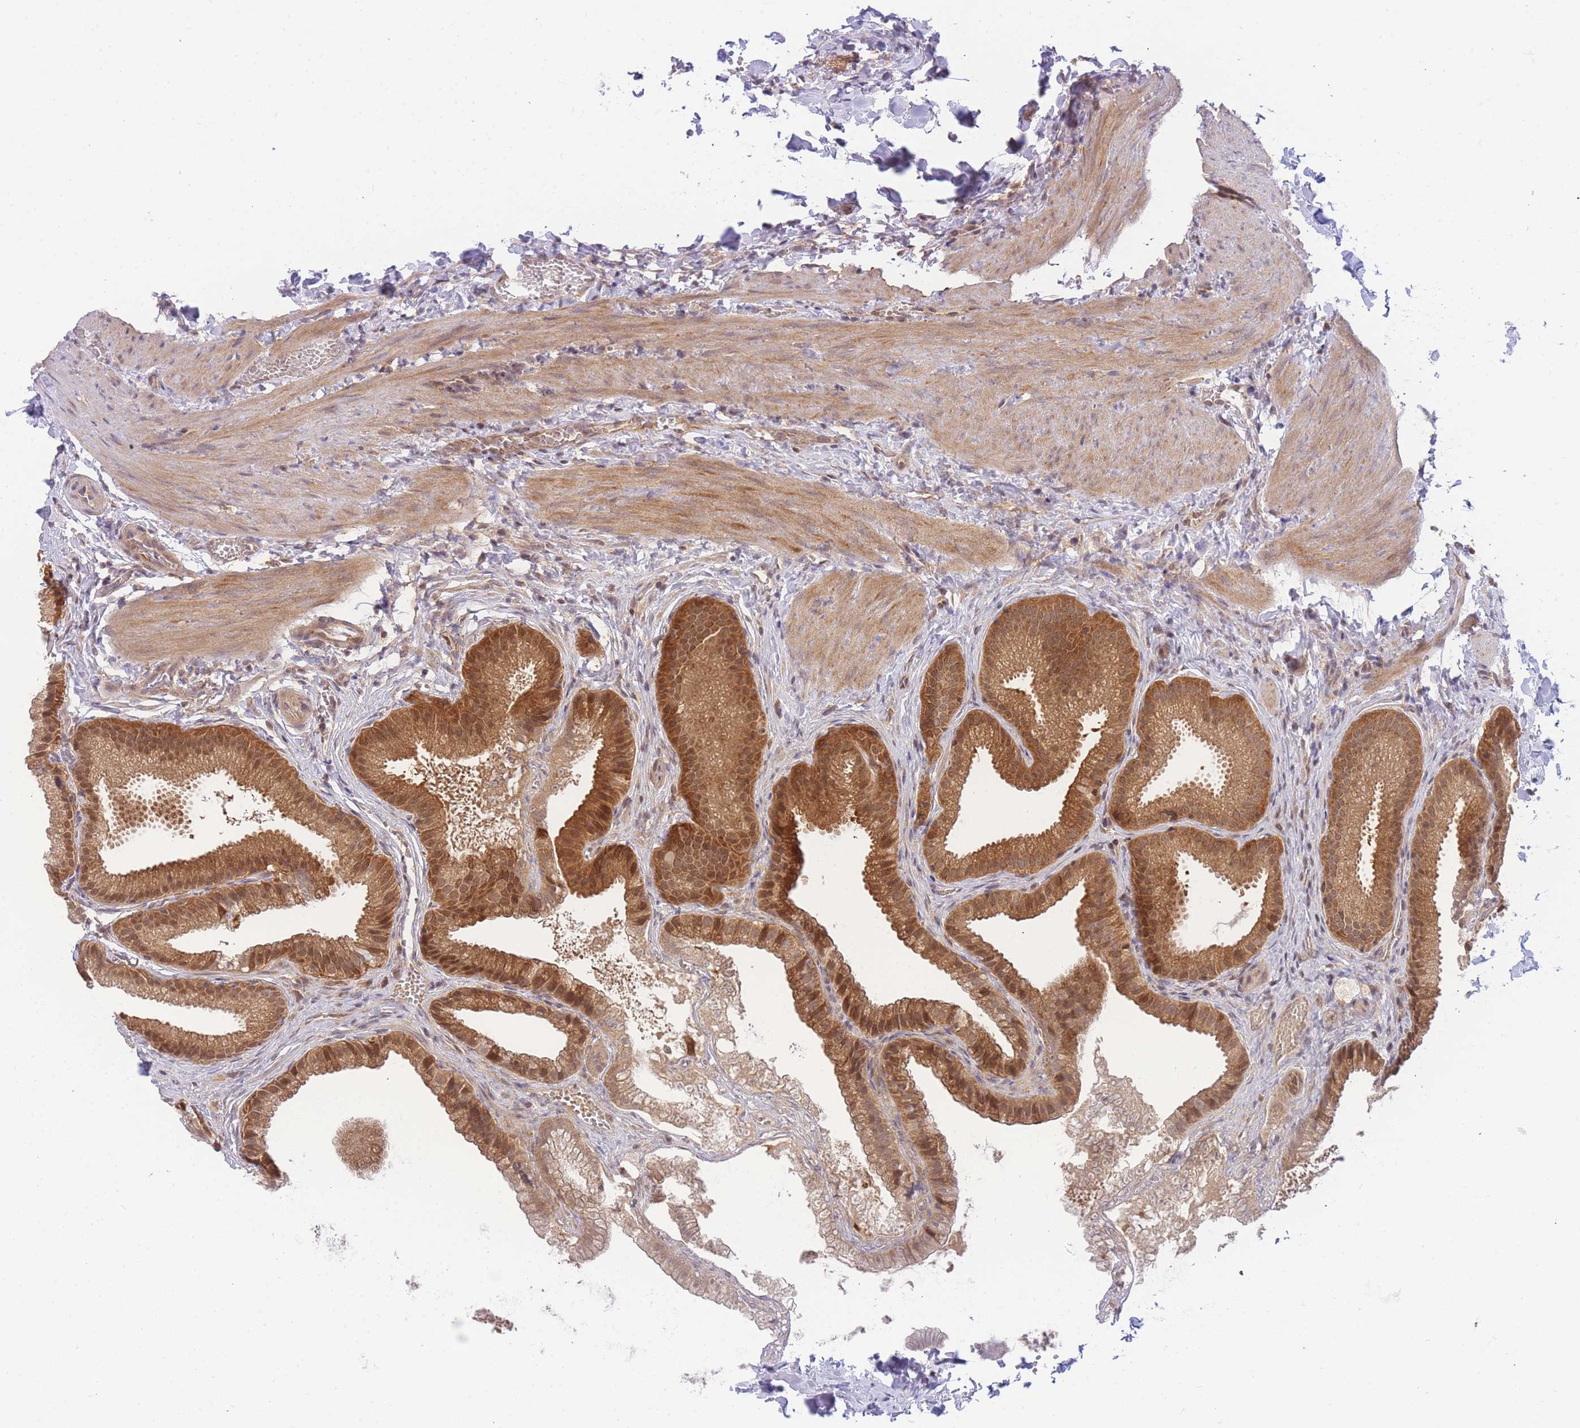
{"staining": {"intensity": "moderate", "quantity": ">75%", "location": "cytoplasmic/membranous,nuclear"}, "tissue": "gallbladder", "cell_type": "Glandular cells", "image_type": "normal", "snomed": [{"axis": "morphology", "description": "Normal tissue, NOS"}, {"axis": "topography", "description": "Gallbladder"}], "caption": "Glandular cells demonstrate medium levels of moderate cytoplasmic/membranous,nuclear expression in about >75% of cells in unremarkable gallbladder.", "gene": "KIAA1191", "patient": {"sex": "male", "age": 38}}